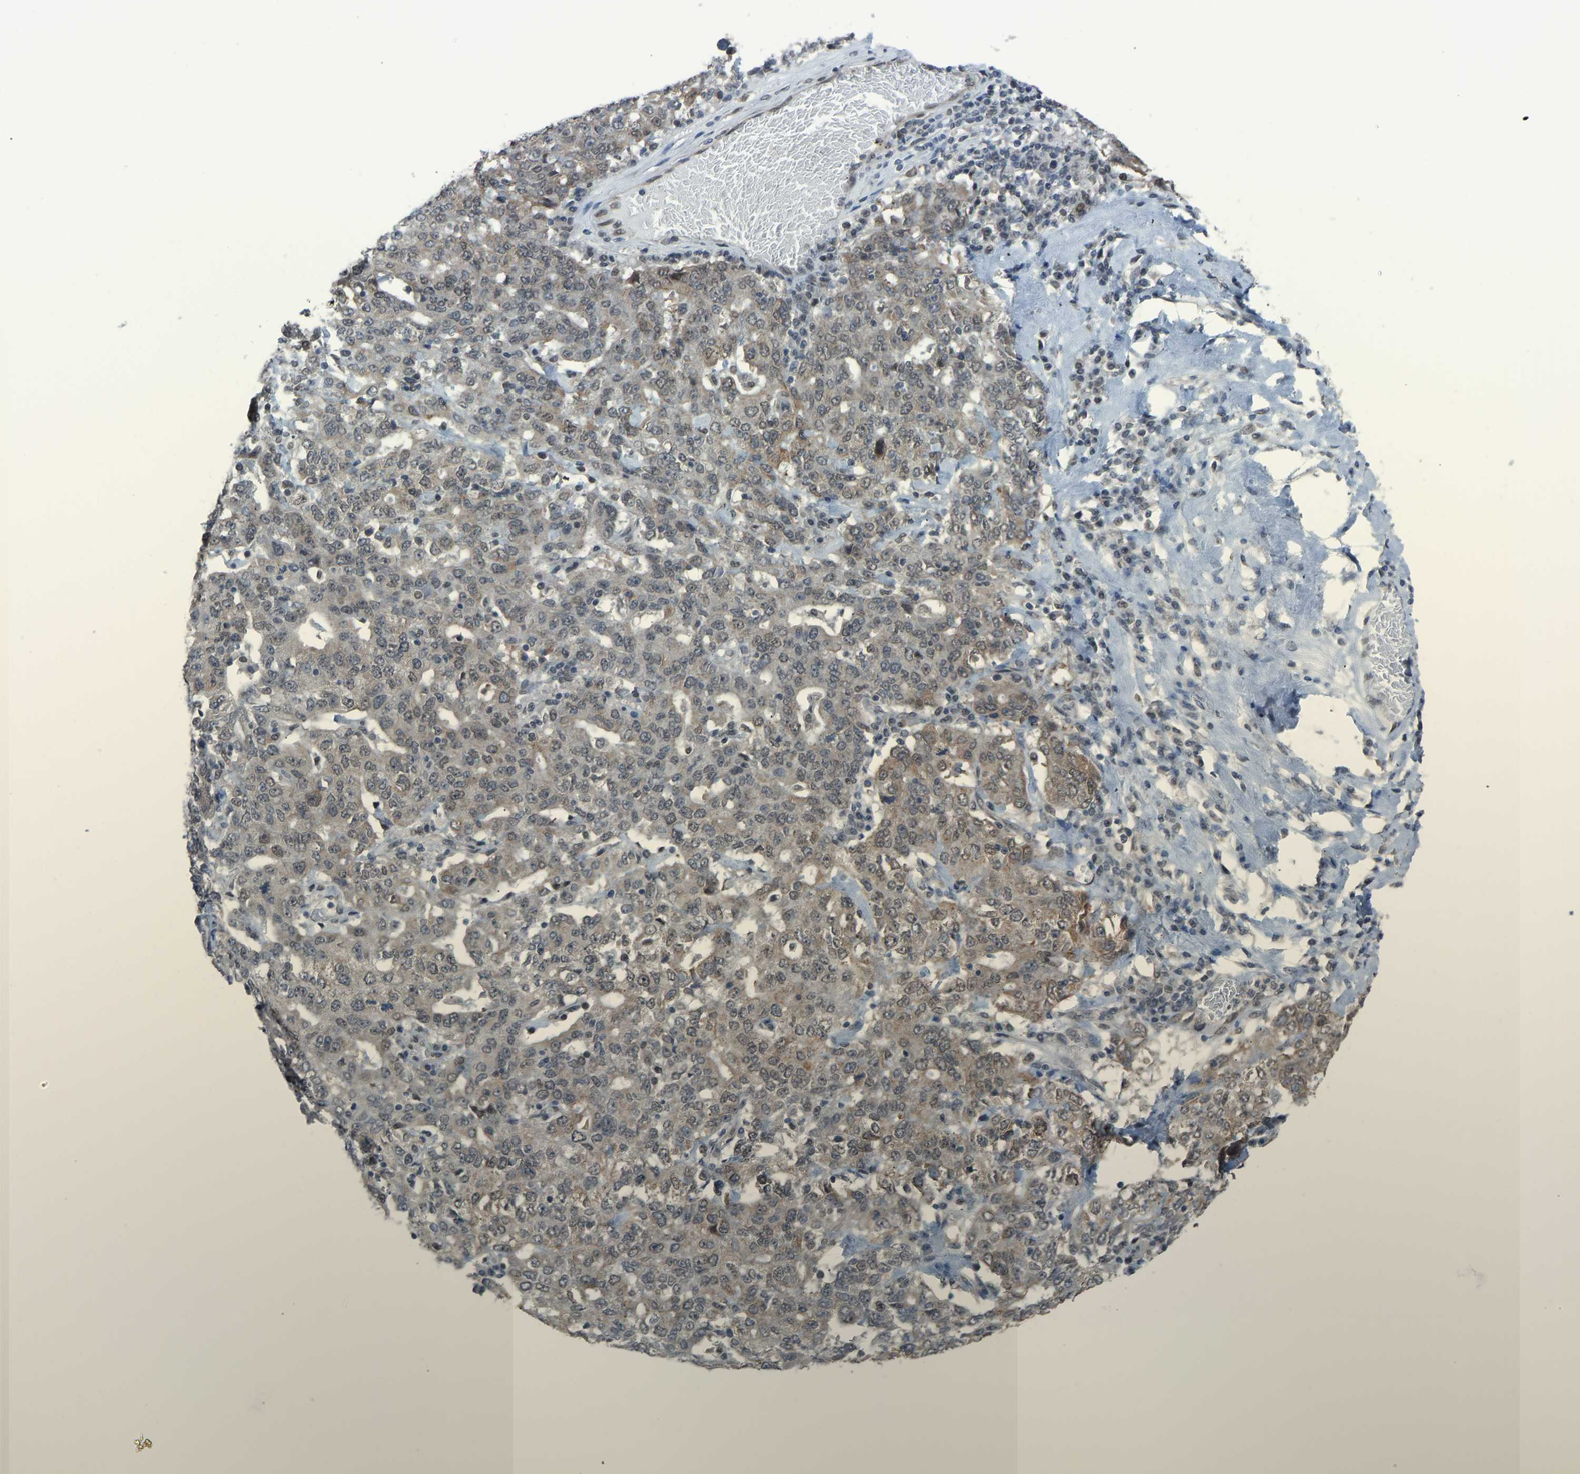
{"staining": {"intensity": "weak", "quantity": "25%-75%", "location": "cytoplasmic/membranous,nuclear"}, "tissue": "ovarian cancer", "cell_type": "Tumor cells", "image_type": "cancer", "snomed": [{"axis": "morphology", "description": "Carcinoma, endometroid"}, {"axis": "topography", "description": "Ovary"}], "caption": "IHC (DAB) staining of human ovarian endometroid carcinoma displays weak cytoplasmic/membranous and nuclear protein expression in approximately 25%-75% of tumor cells.", "gene": "KPNA6", "patient": {"sex": "female", "age": 62}}